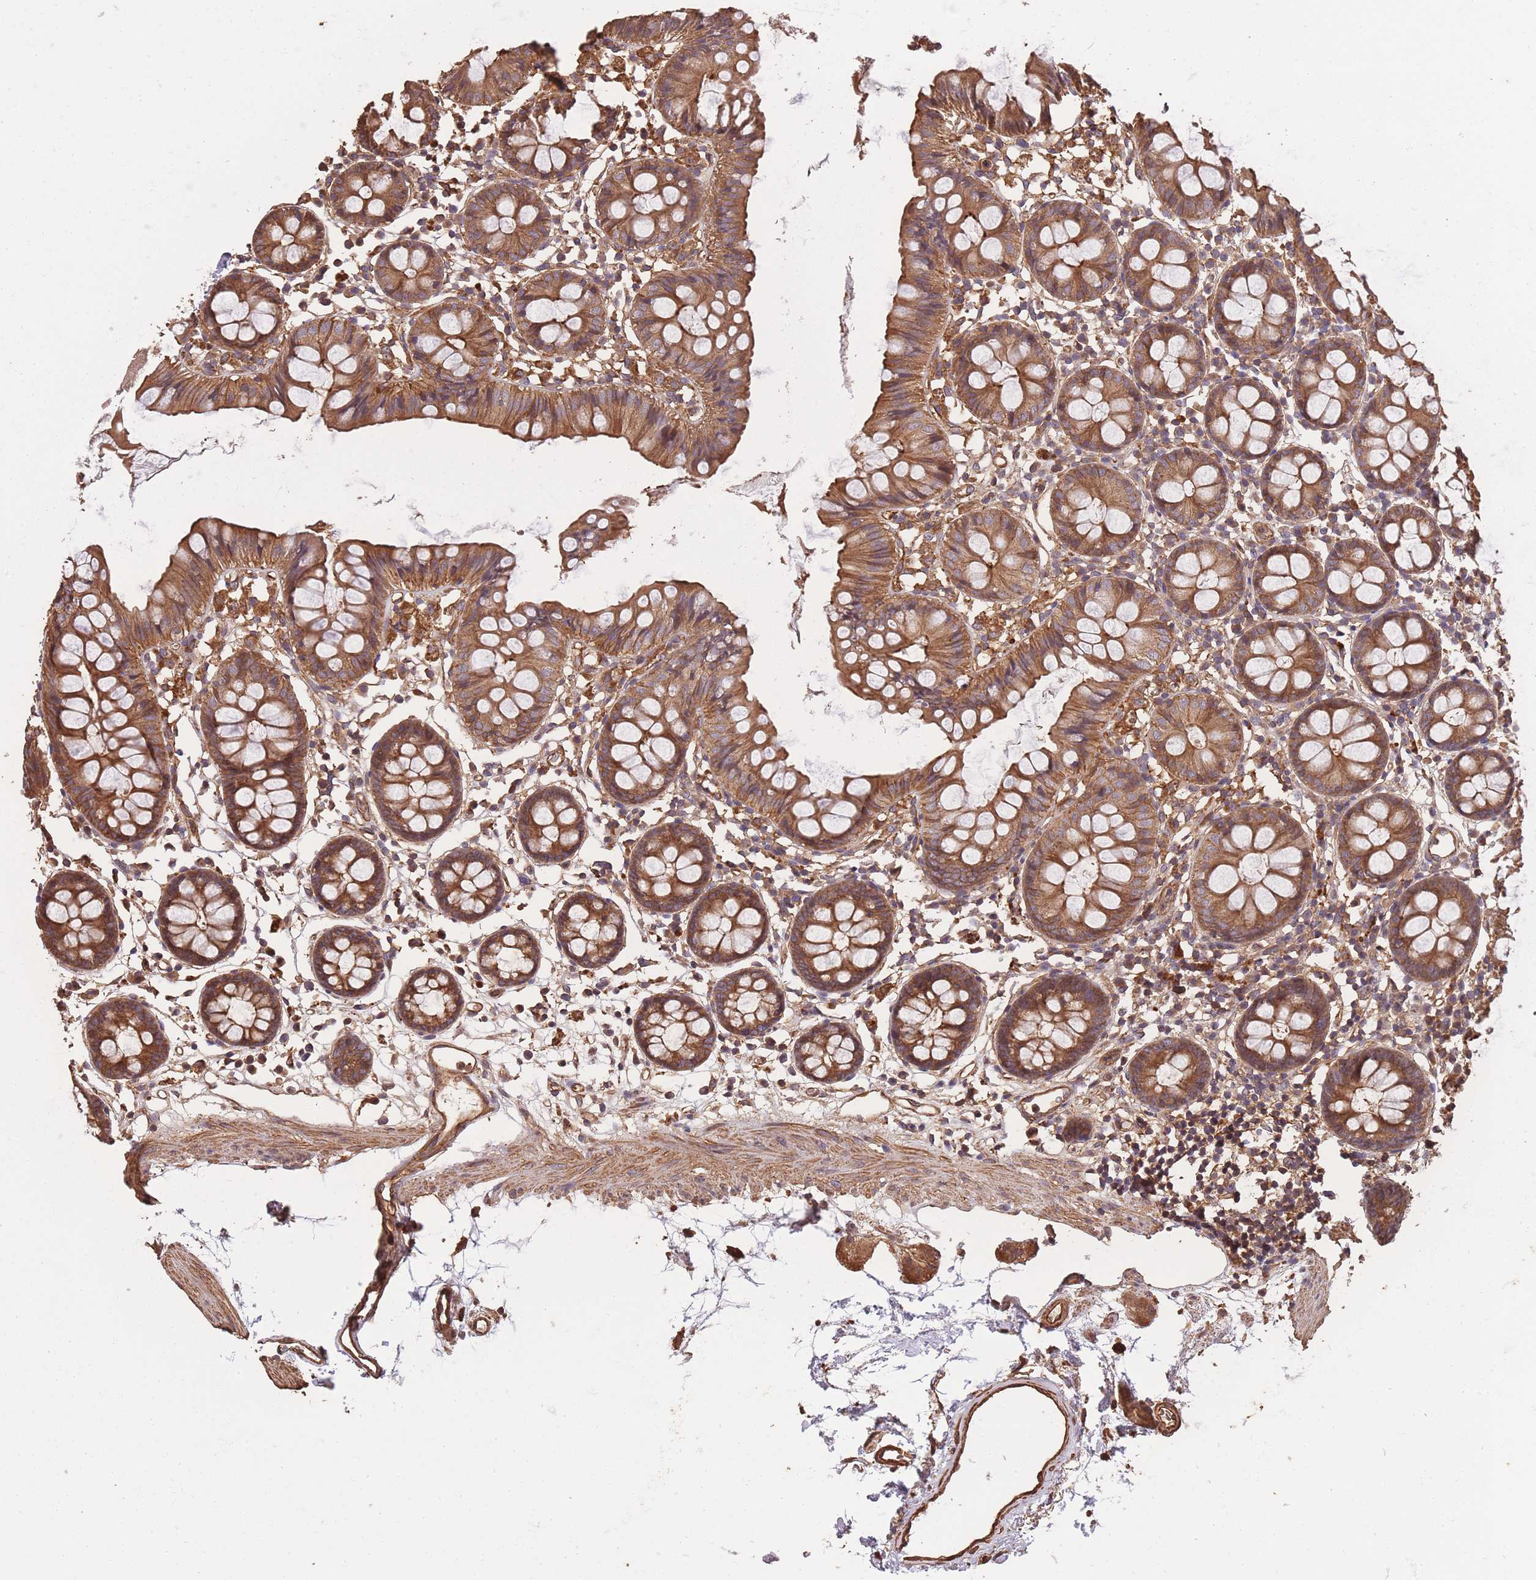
{"staining": {"intensity": "moderate", "quantity": ">75%", "location": "cytoplasmic/membranous"}, "tissue": "colon", "cell_type": "Endothelial cells", "image_type": "normal", "snomed": [{"axis": "morphology", "description": "Normal tissue, NOS"}, {"axis": "topography", "description": "Colon"}], "caption": "Endothelial cells demonstrate medium levels of moderate cytoplasmic/membranous positivity in approximately >75% of cells in unremarkable colon.", "gene": "ARMH3", "patient": {"sex": "female", "age": 84}}